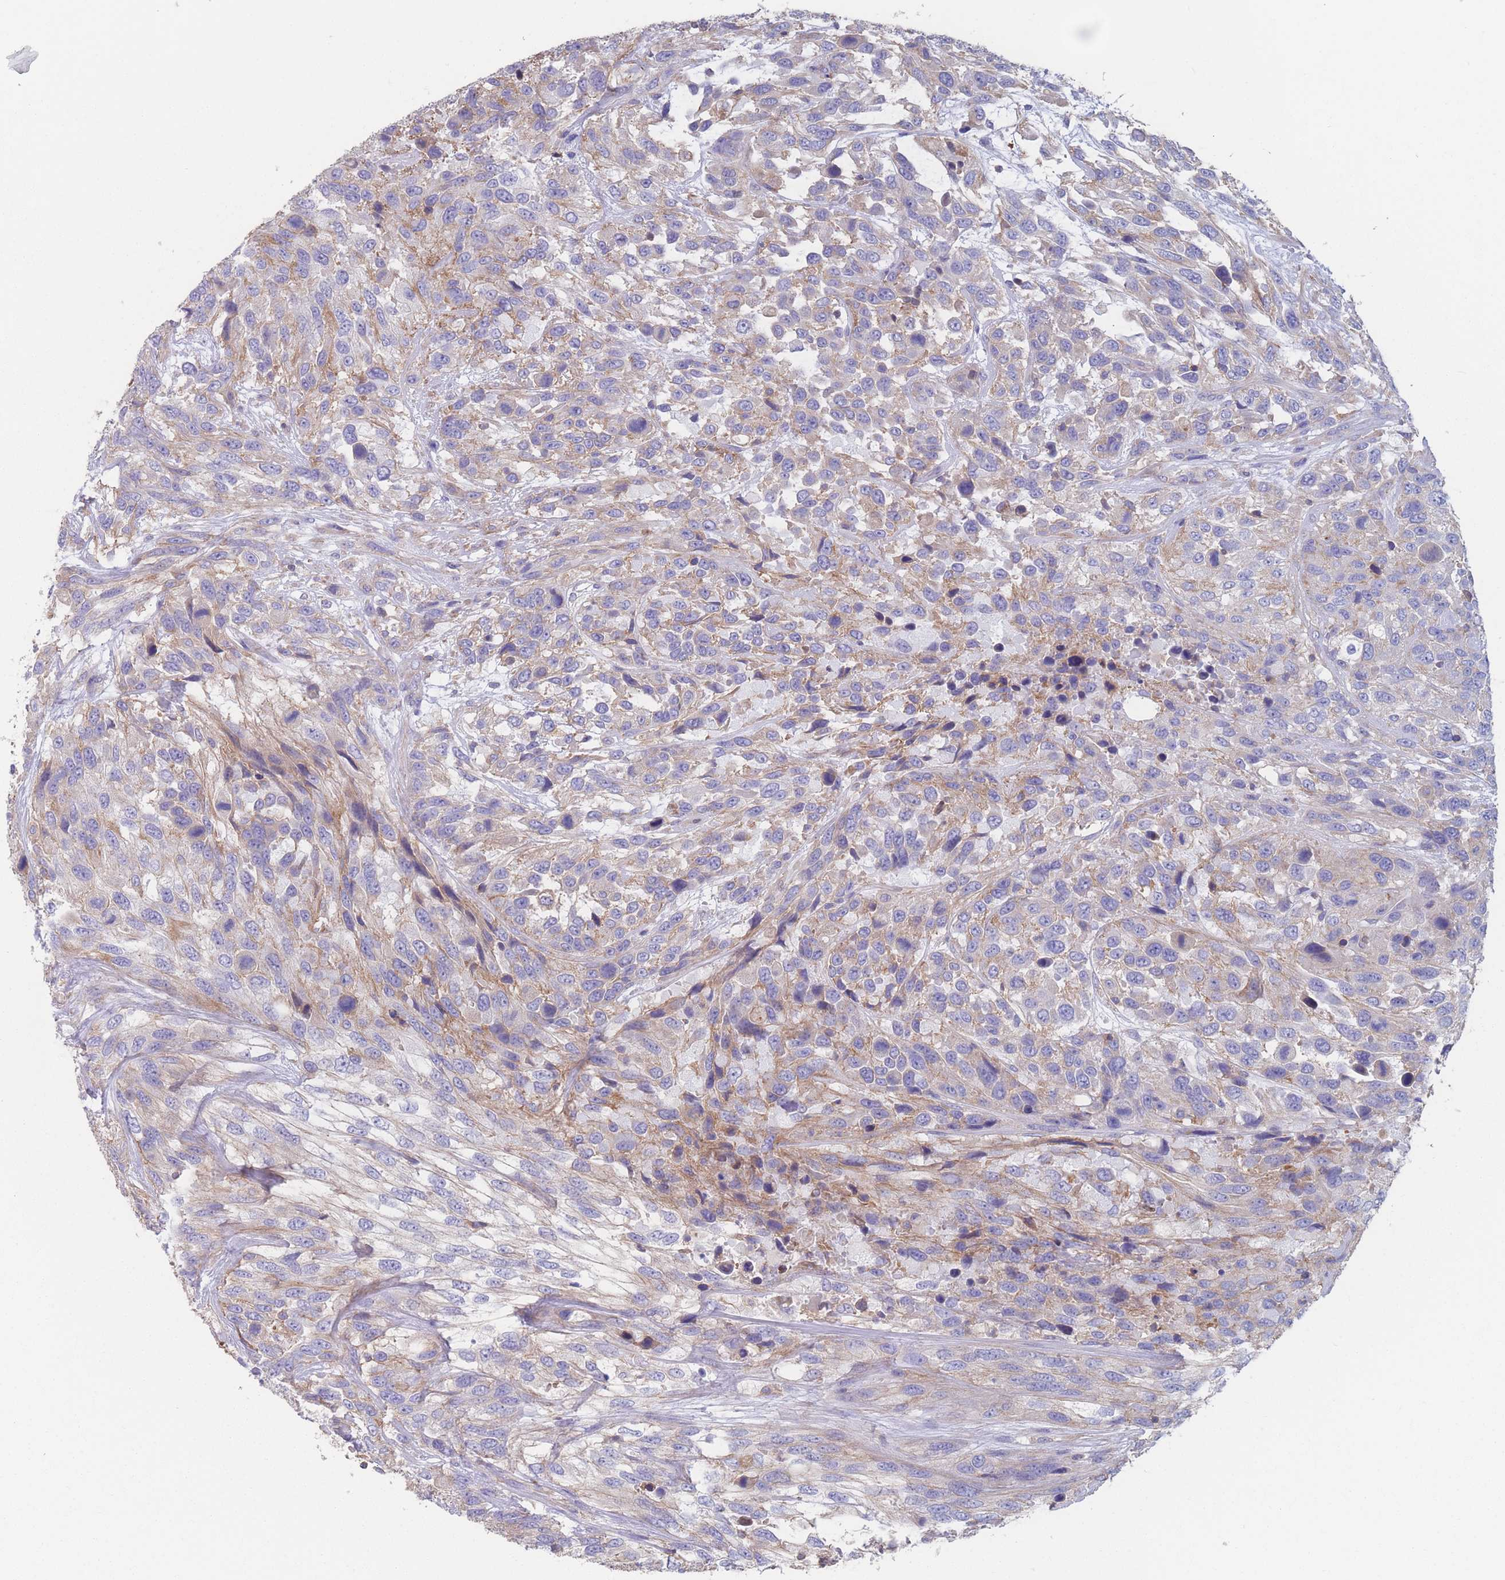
{"staining": {"intensity": "negative", "quantity": "none", "location": "none"}, "tissue": "urothelial cancer", "cell_type": "Tumor cells", "image_type": "cancer", "snomed": [{"axis": "morphology", "description": "Urothelial carcinoma, High grade"}, {"axis": "topography", "description": "Urinary bladder"}], "caption": "Immunohistochemistry (IHC) image of neoplastic tissue: high-grade urothelial carcinoma stained with DAB demonstrates no significant protein expression in tumor cells.", "gene": "ADH1A", "patient": {"sex": "female", "age": 70}}